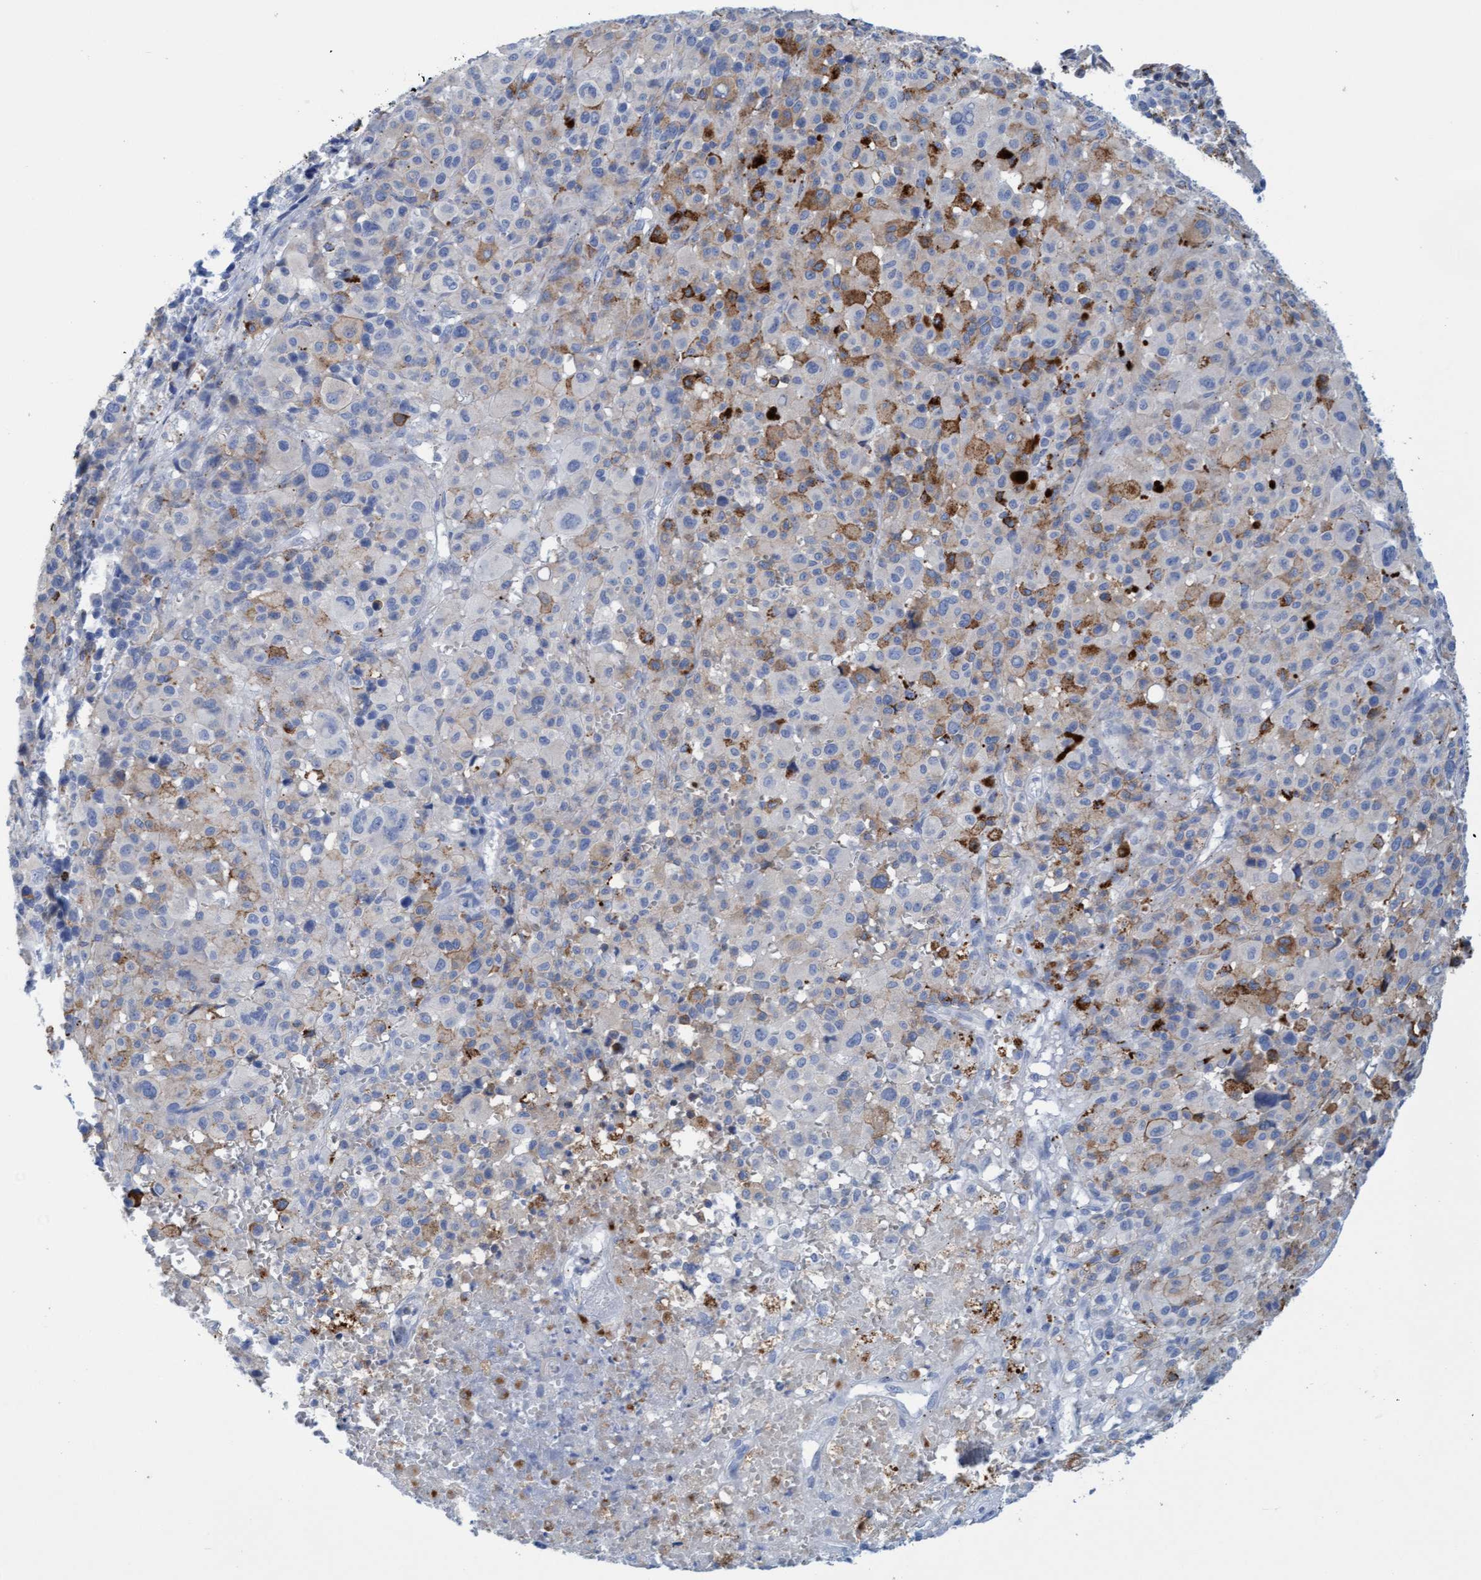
{"staining": {"intensity": "negative", "quantity": "none", "location": "none"}, "tissue": "melanoma", "cell_type": "Tumor cells", "image_type": "cancer", "snomed": [{"axis": "morphology", "description": "Malignant melanoma, Metastatic site"}, {"axis": "topography", "description": "Skin"}], "caption": "Immunohistochemical staining of human malignant melanoma (metastatic site) exhibits no significant expression in tumor cells.", "gene": "SGSH", "patient": {"sex": "female", "age": 74}}